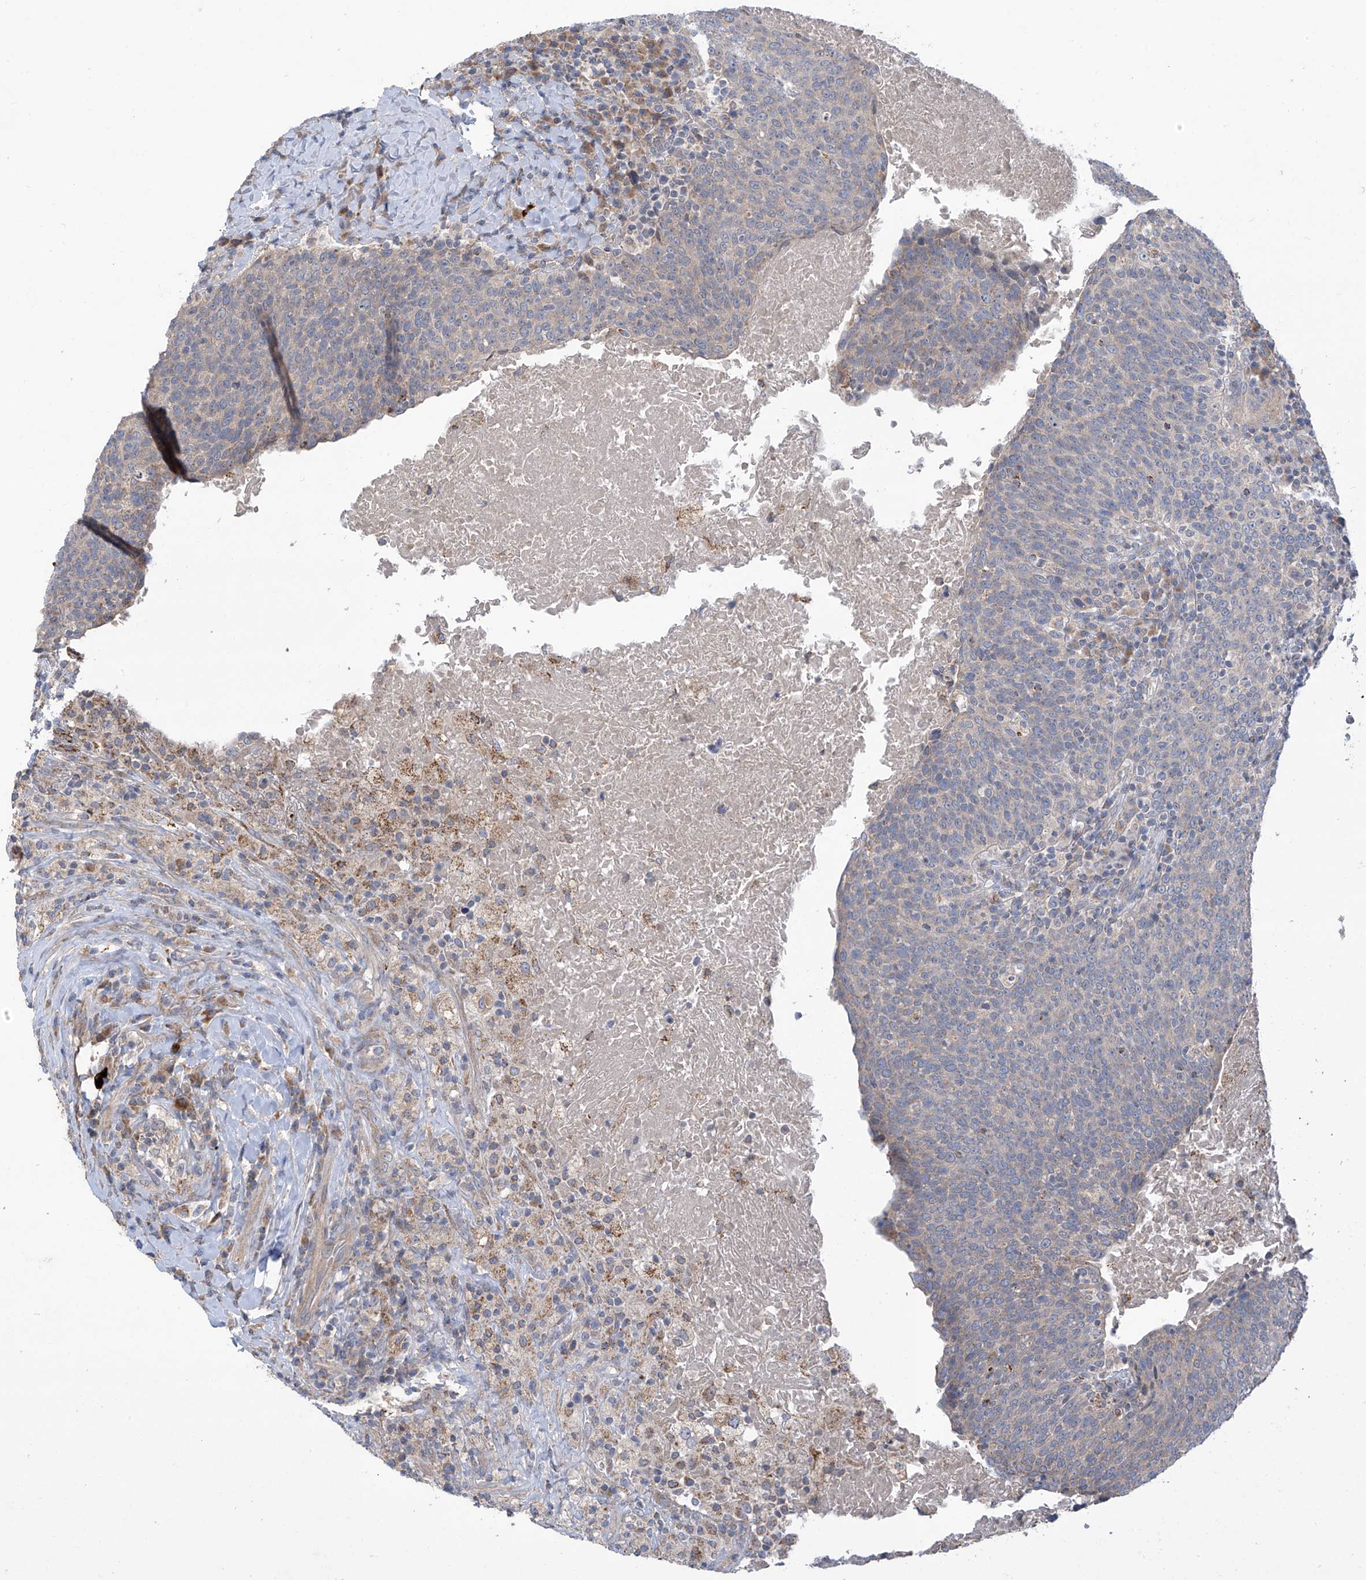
{"staining": {"intensity": "negative", "quantity": "none", "location": "none"}, "tissue": "head and neck cancer", "cell_type": "Tumor cells", "image_type": "cancer", "snomed": [{"axis": "morphology", "description": "Squamous cell carcinoma, NOS"}, {"axis": "morphology", "description": "Squamous cell carcinoma, metastatic, NOS"}, {"axis": "topography", "description": "Lymph node"}, {"axis": "topography", "description": "Head-Neck"}], "caption": "Immunohistochemical staining of human squamous cell carcinoma (head and neck) displays no significant positivity in tumor cells. The staining was performed using DAB (3,3'-diaminobenzidine) to visualize the protein expression in brown, while the nuclei were stained in blue with hematoxylin (Magnification: 20x).", "gene": "SCGB1D2", "patient": {"sex": "male", "age": 62}}